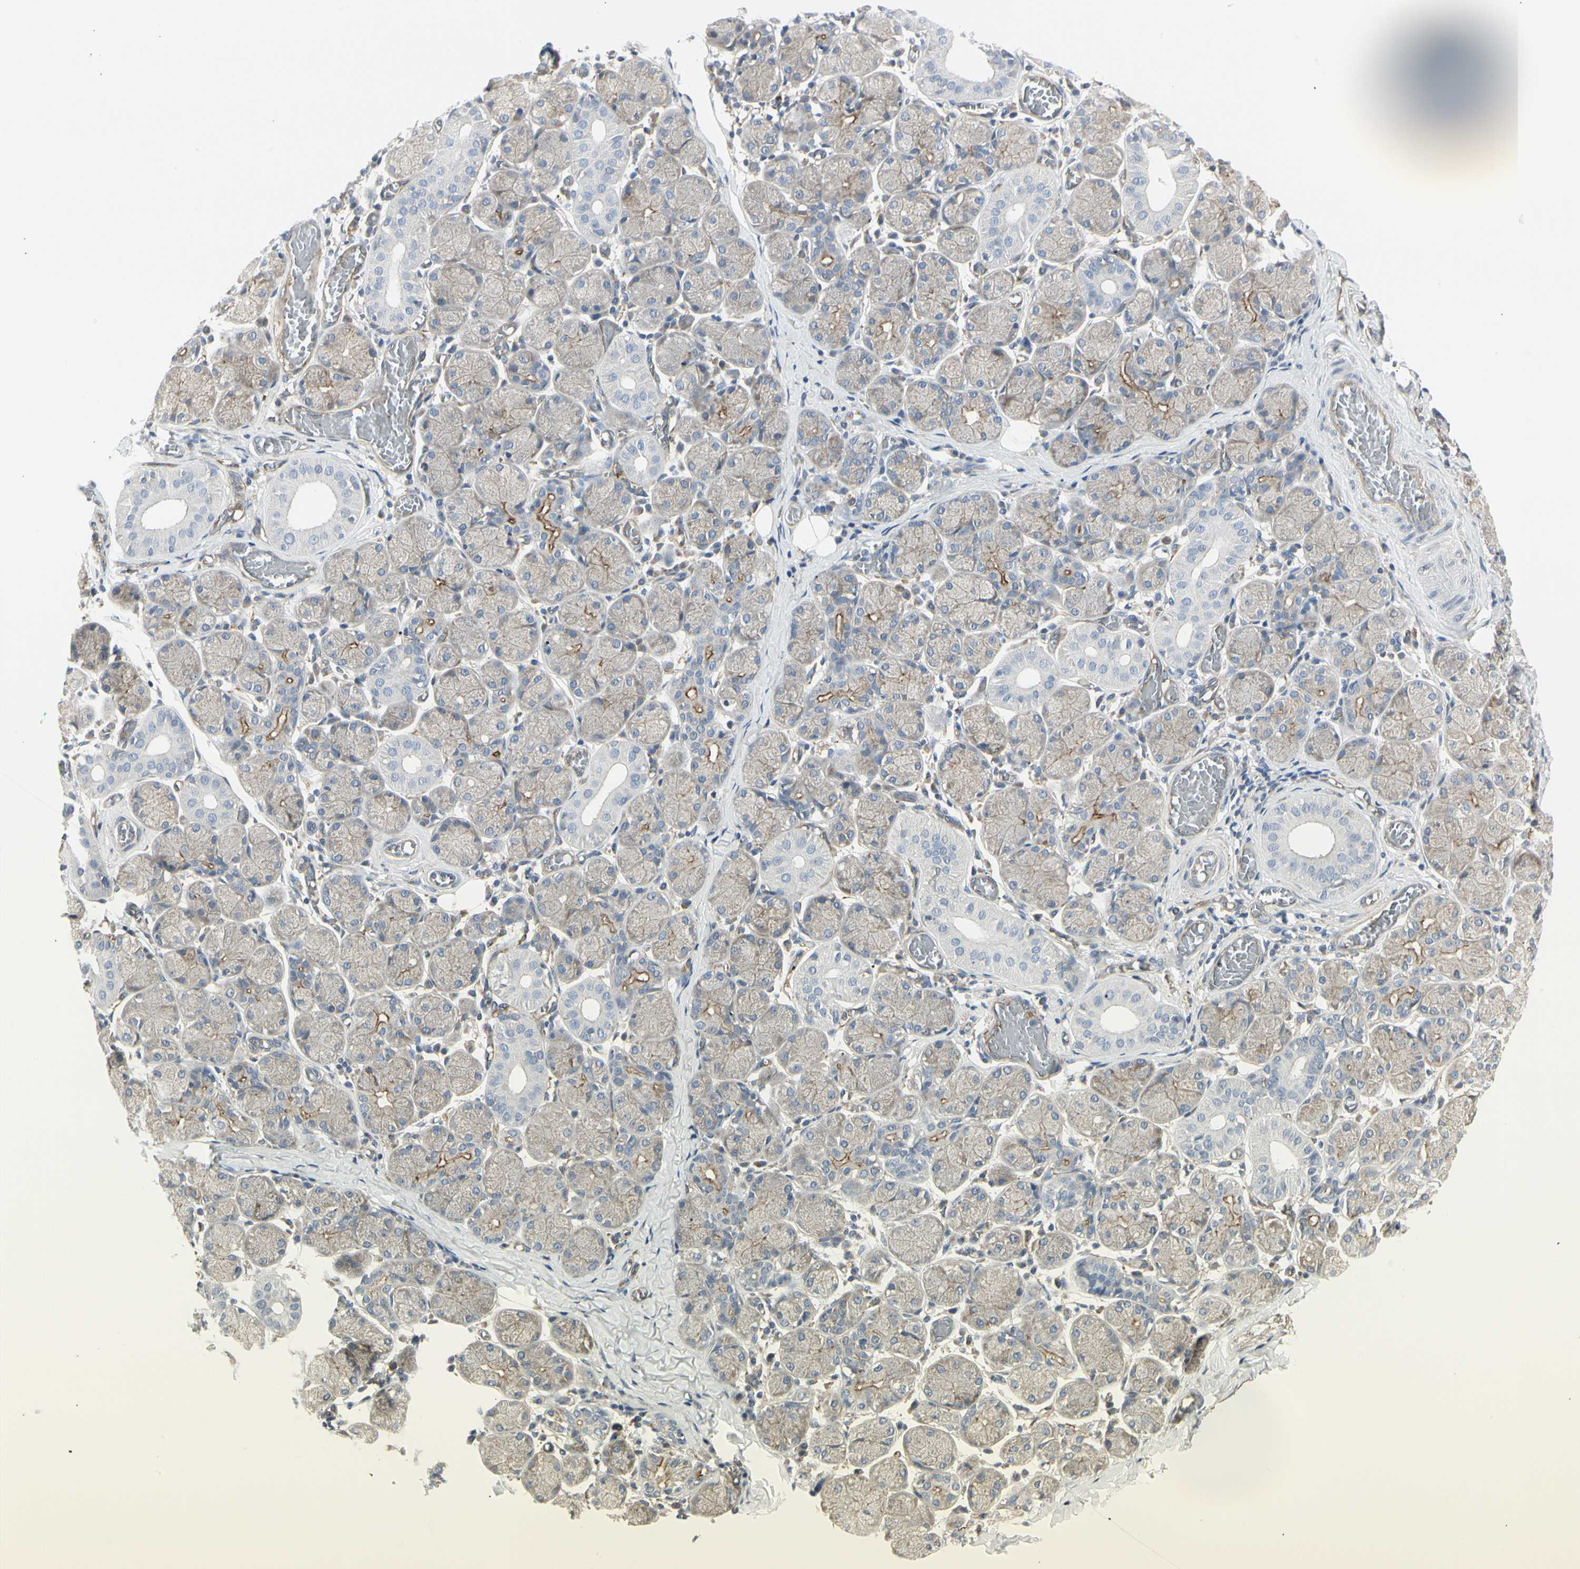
{"staining": {"intensity": "weak", "quantity": ">75%", "location": "cytoplasmic/membranous"}, "tissue": "salivary gland", "cell_type": "Glandular cells", "image_type": "normal", "snomed": [{"axis": "morphology", "description": "Normal tissue, NOS"}, {"axis": "topography", "description": "Salivary gland"}], "caption": "Glandular cells demonstrate low levels of weak cytoplasmic/membranous positivity in approximately >75% of cells in benign human salivary gland. (DAB IHC, brown staining for protein, blue staining for nuclei).", "gene": "ATP6V1B2", "patient": {"sex": "female", "age": 24}}